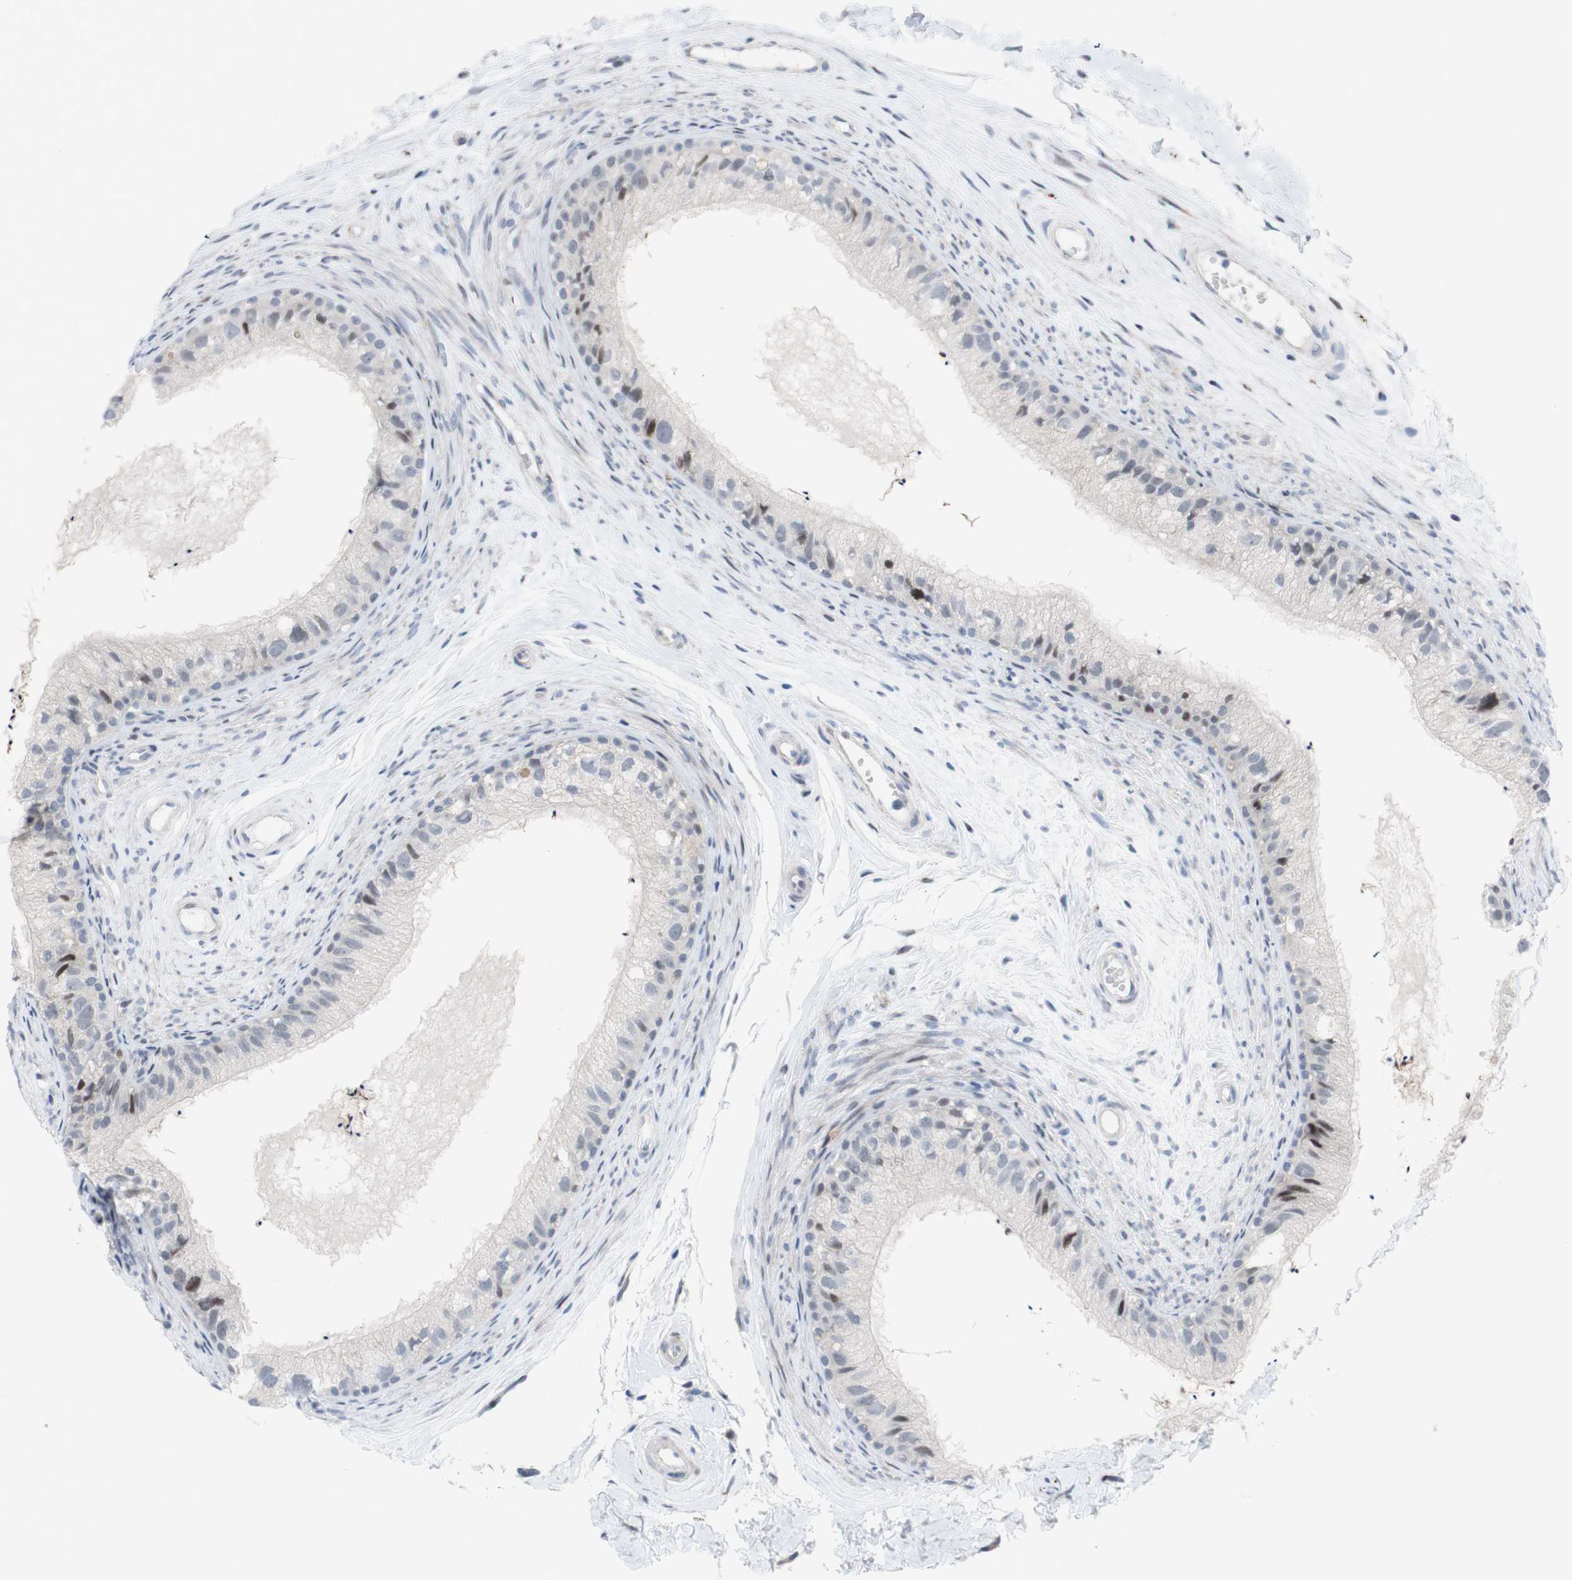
{"staining": {"intensity": "moderate", "quantity": "<25%", "location": "nuclear"}, "tissue": "epididymis", "cell_type": "Glandular cells", "image_type": "normal", "snomed": [{"axis": "morphology", "description": "Normal tissue, NOS"}, {"axis": "topography", "description": "Epididymis"}], "caption": "A brown stain labels moderate nuclear positivity of a protein in glandular cells of normal human epididymis. The staining was performed using DAB, with brown indicating positive protein expression. Nuclei are stained blue with hematoxylin.", "gene": "PHTF2", "patient": {"sex": "male", "age": 56}}